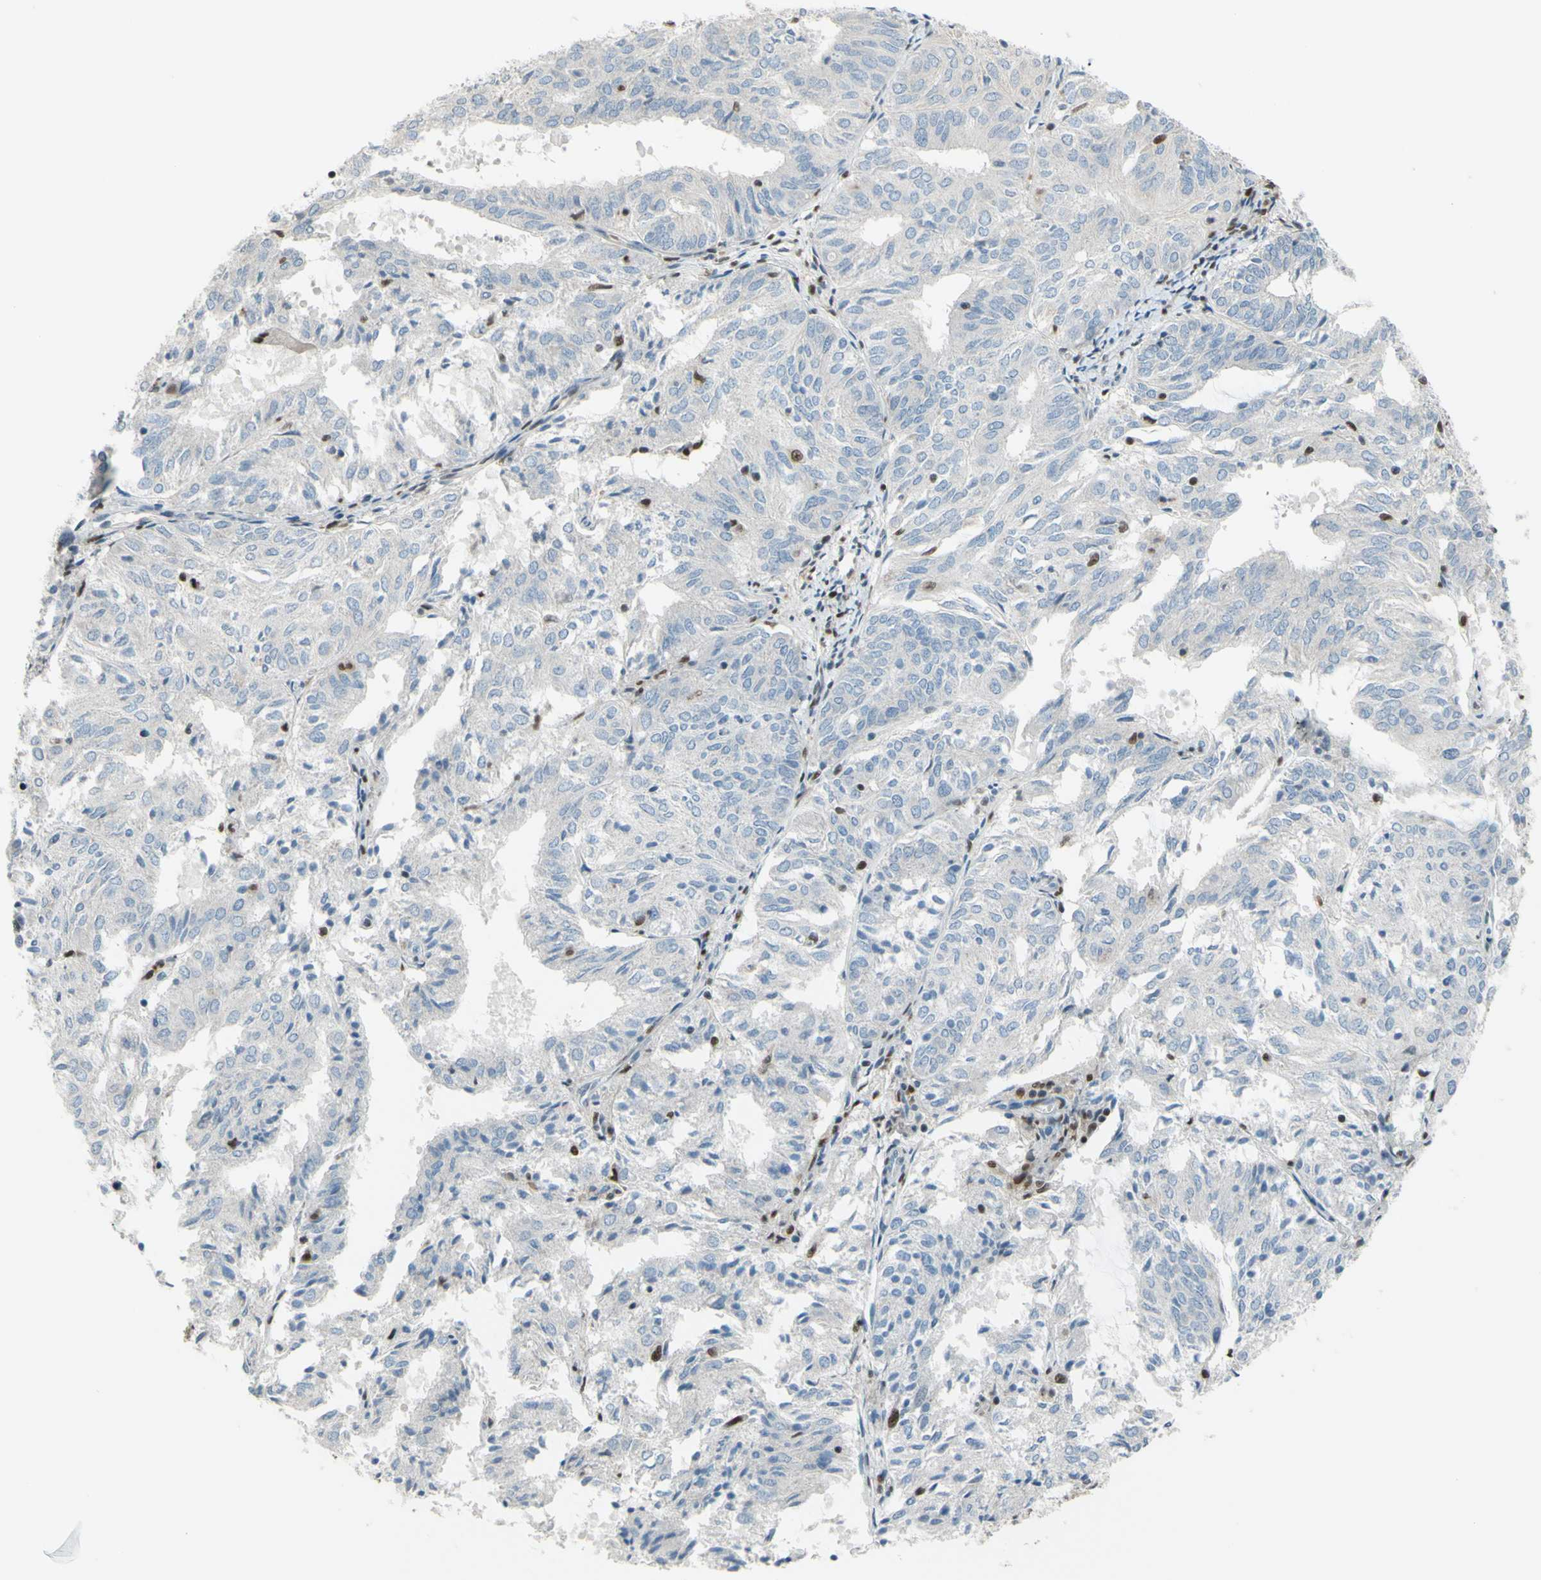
{"staining": {"intensity": "weak", "quantity": ">75%", "location": "cytoplasmic/membranous"}, "tissue": "endometrial cancer", "cell_type": "Tumor cells", "image_type": "cancer", "snomed": [{"axis": "morphology", "description": "Adenocarcinoma, NOS"}, {"axis": "topography", "description": "Uterus"}], "caption": "IHC micrograph of neoplastic tissue: adenocarcinoma (endometrial) stained using immunohistochemistry displays low levels of weak protein expression localized specifically in the cytoplasmic/membranous of tumor cells, appearing as a cytoplasmic/membranous brown color.", "gene": "FKBP5", "patient": {"sex": "female", "age": 60}}